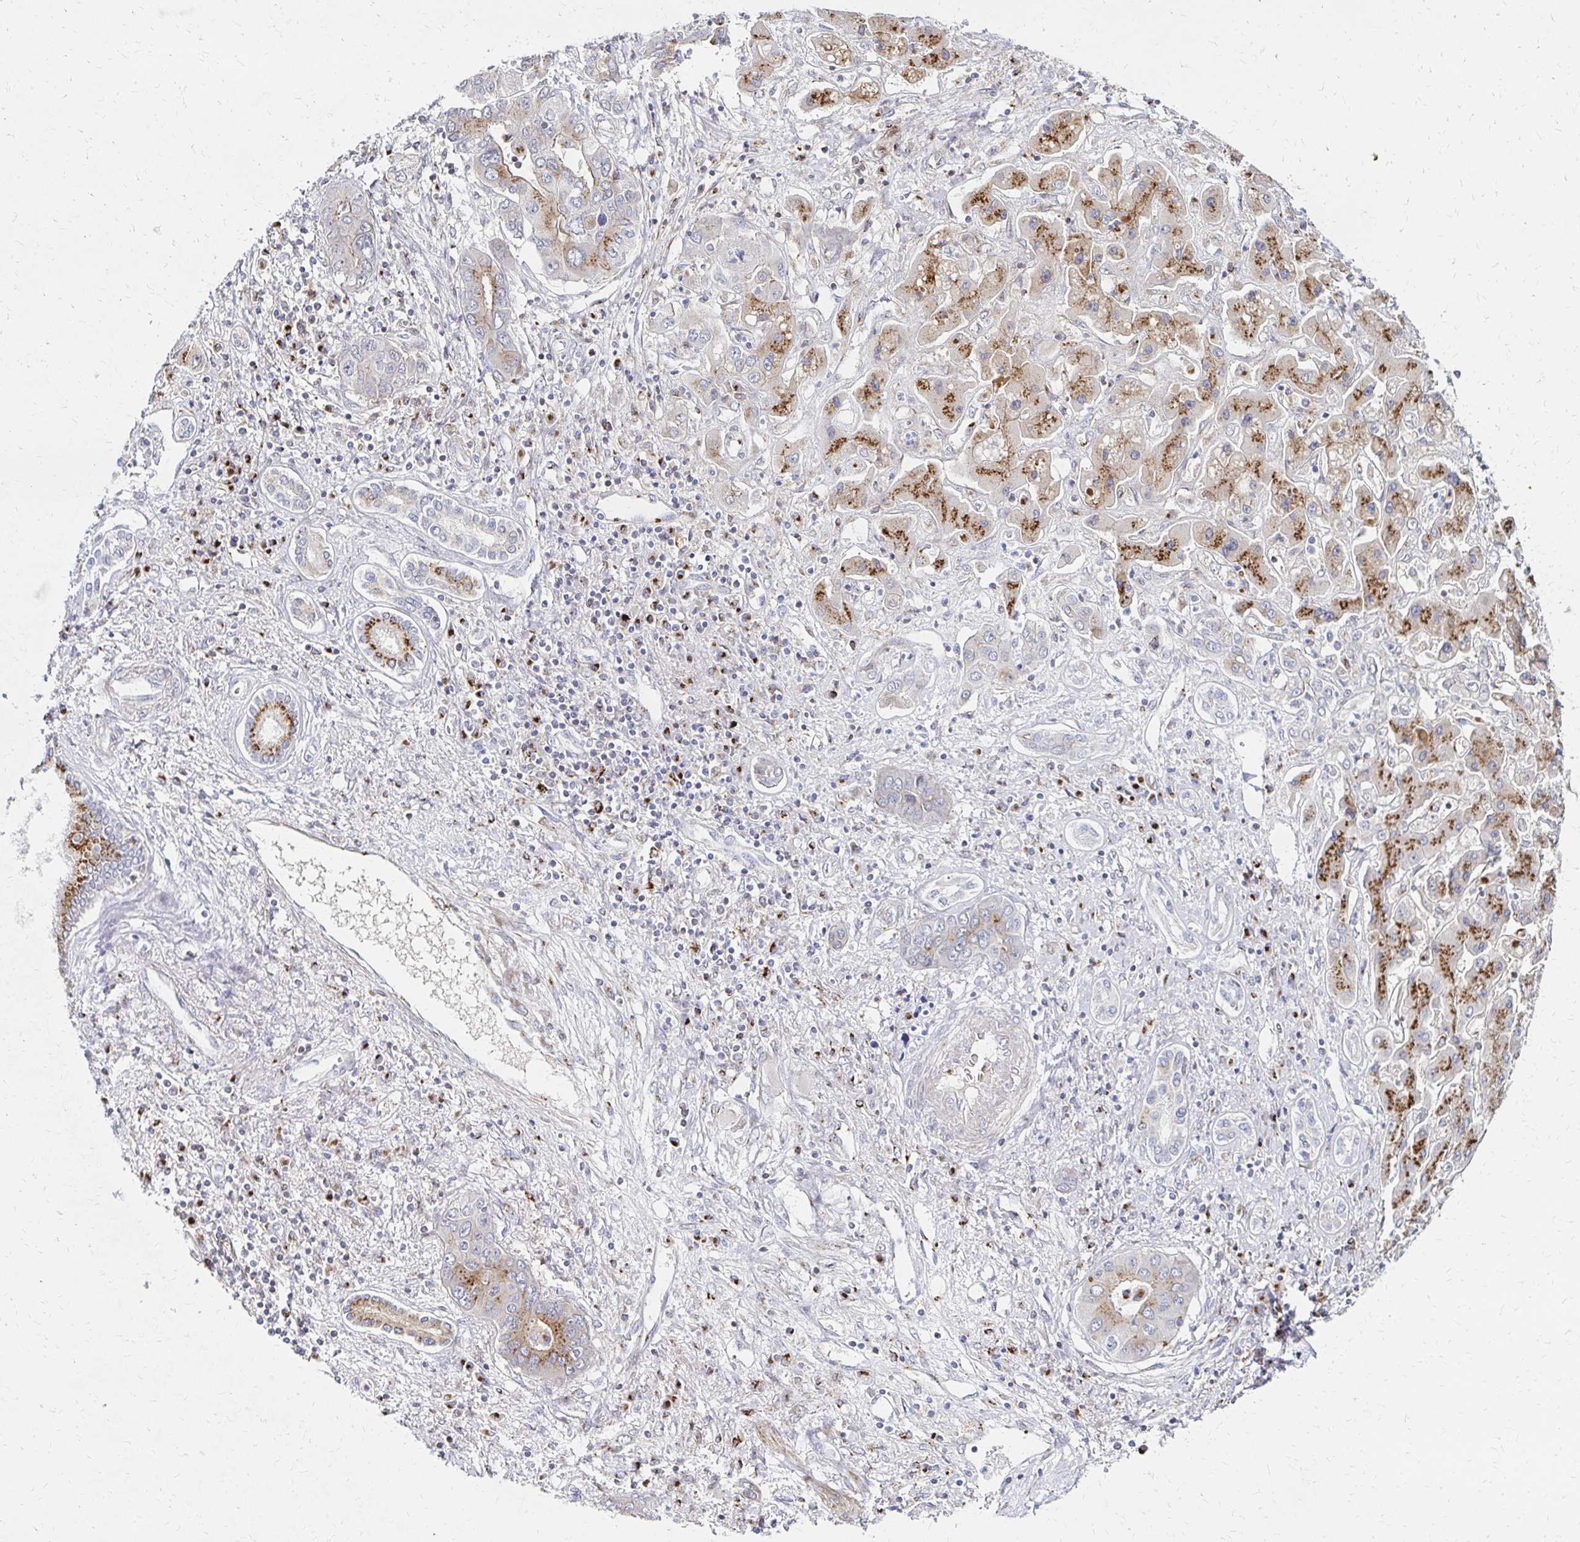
{"staining": {"intensity": "moderate", "quantity": "<25%", "location": "cytoplasmic/membranous"}, "tissue": "liver cancer", "cell_type": "Tumor cells", "image_type": "cancer", "snomed": [{"axis": "morphology", "description": "Cholangiocarcinoma"}, {"axis": "topography", "description": "Liver"}], "caption": "Immunohistochemistry (IHC) of human liver cholangiocarcinoma demonstrates low levels of moderate cytoplasmic/membranous staining in about <25% of tumor cells.", "gene": "MAN1A1", "patient": {"sex": "male", "age": 67}}